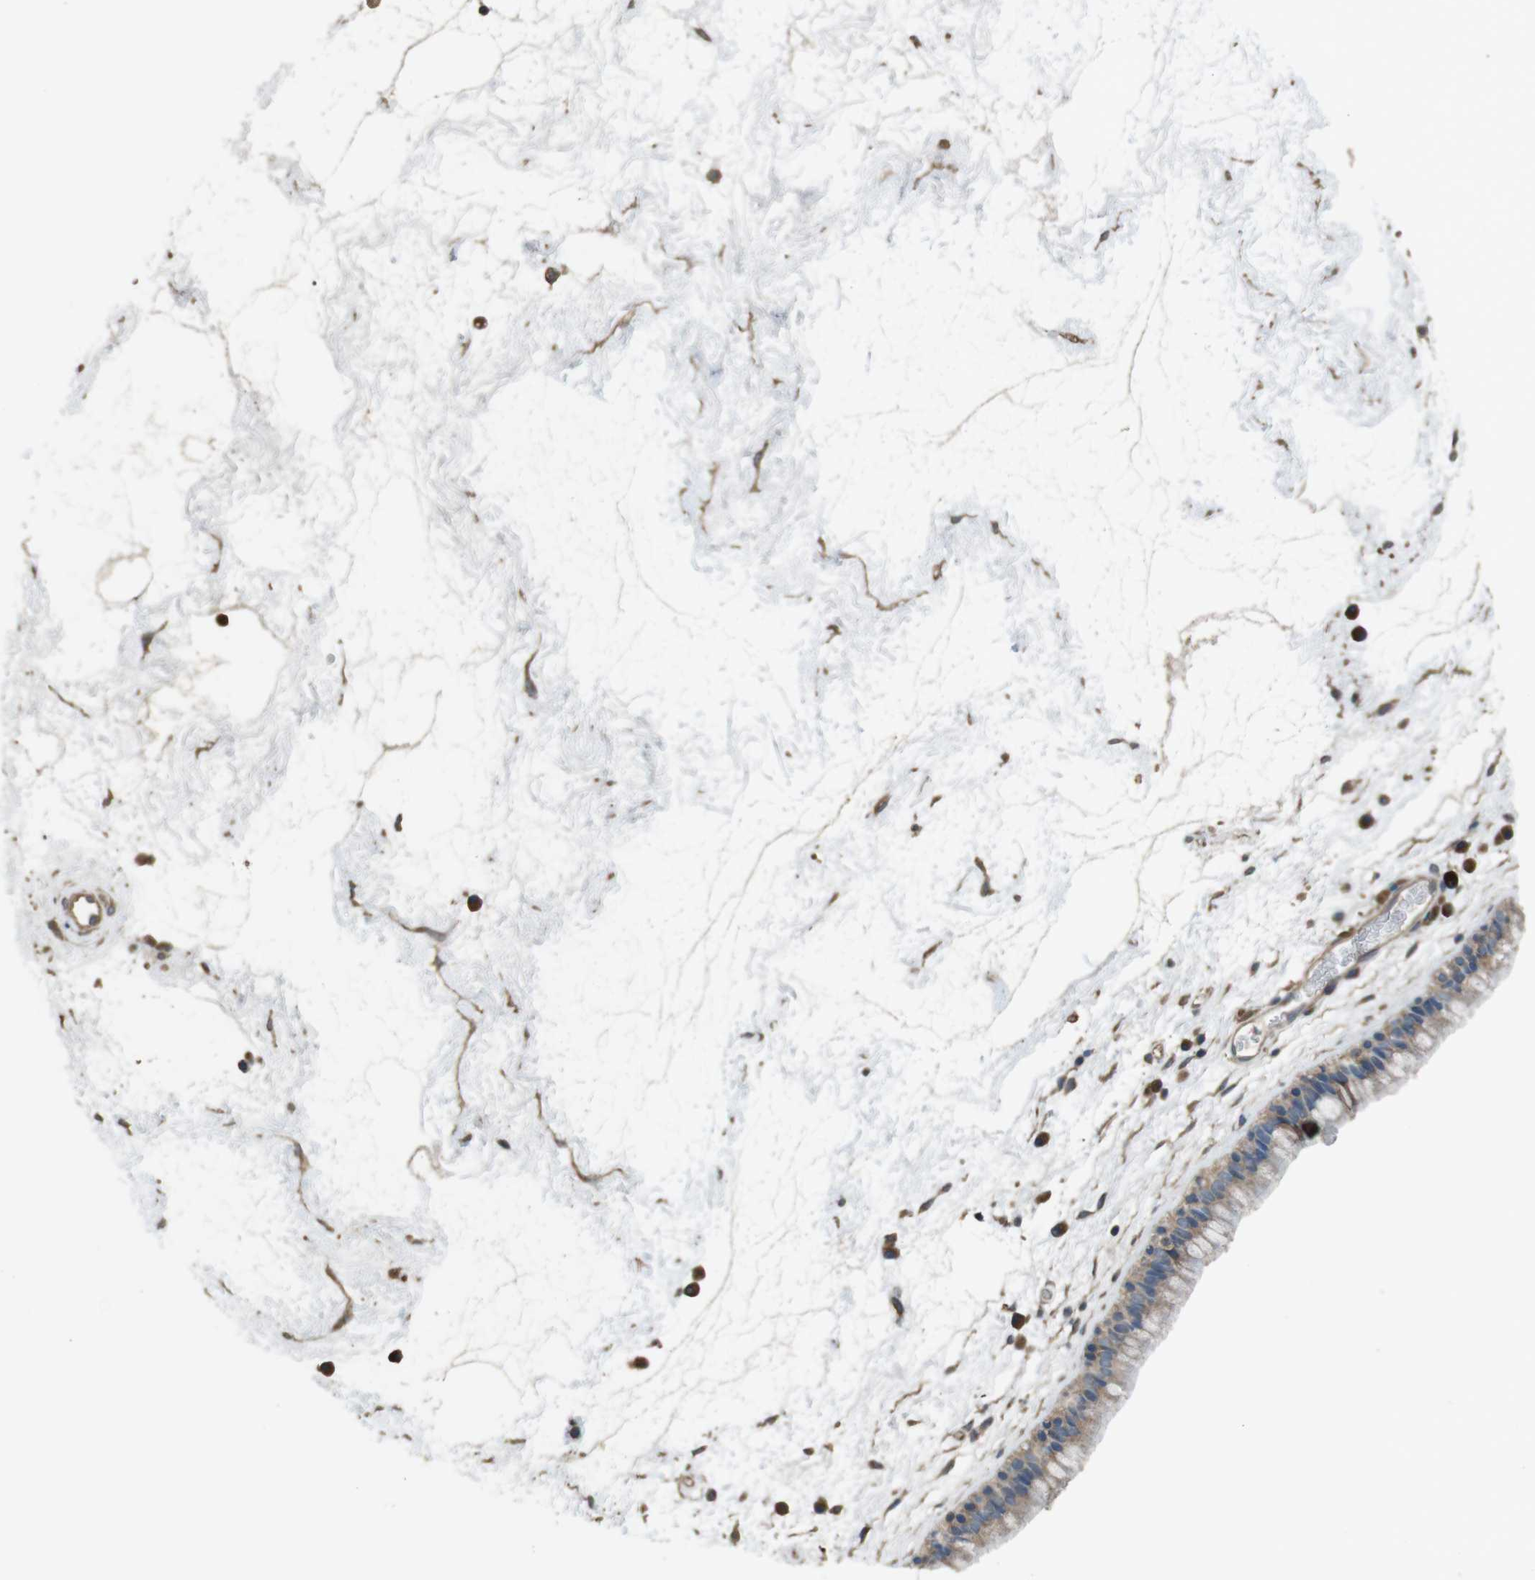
{"staining": {"intensity": "moderate", "quantity": ">75%", "location": "cytoplasmic/membranous"}, "tissue": "nasopharynx", "cell_type": "Respiratory epithelial cells", "image_type": "normal", "snomed": [{"axis": "morphology", "description": "Normal tissue, NOS"}, {"axis": "morphology", "description": "Inflammation, NOS"}, {"axis": "topography", "description": "Nasopharynx"}], "caption": "Immunohistochemistry (IHC) of benign human nasopharynx reveals medium levels of moderate cytoplasmic/membranous expression in about >75% of respiratory epithelial cells.", "gene": "FUT2", "patient": {"sex": "male", "age": 48}}